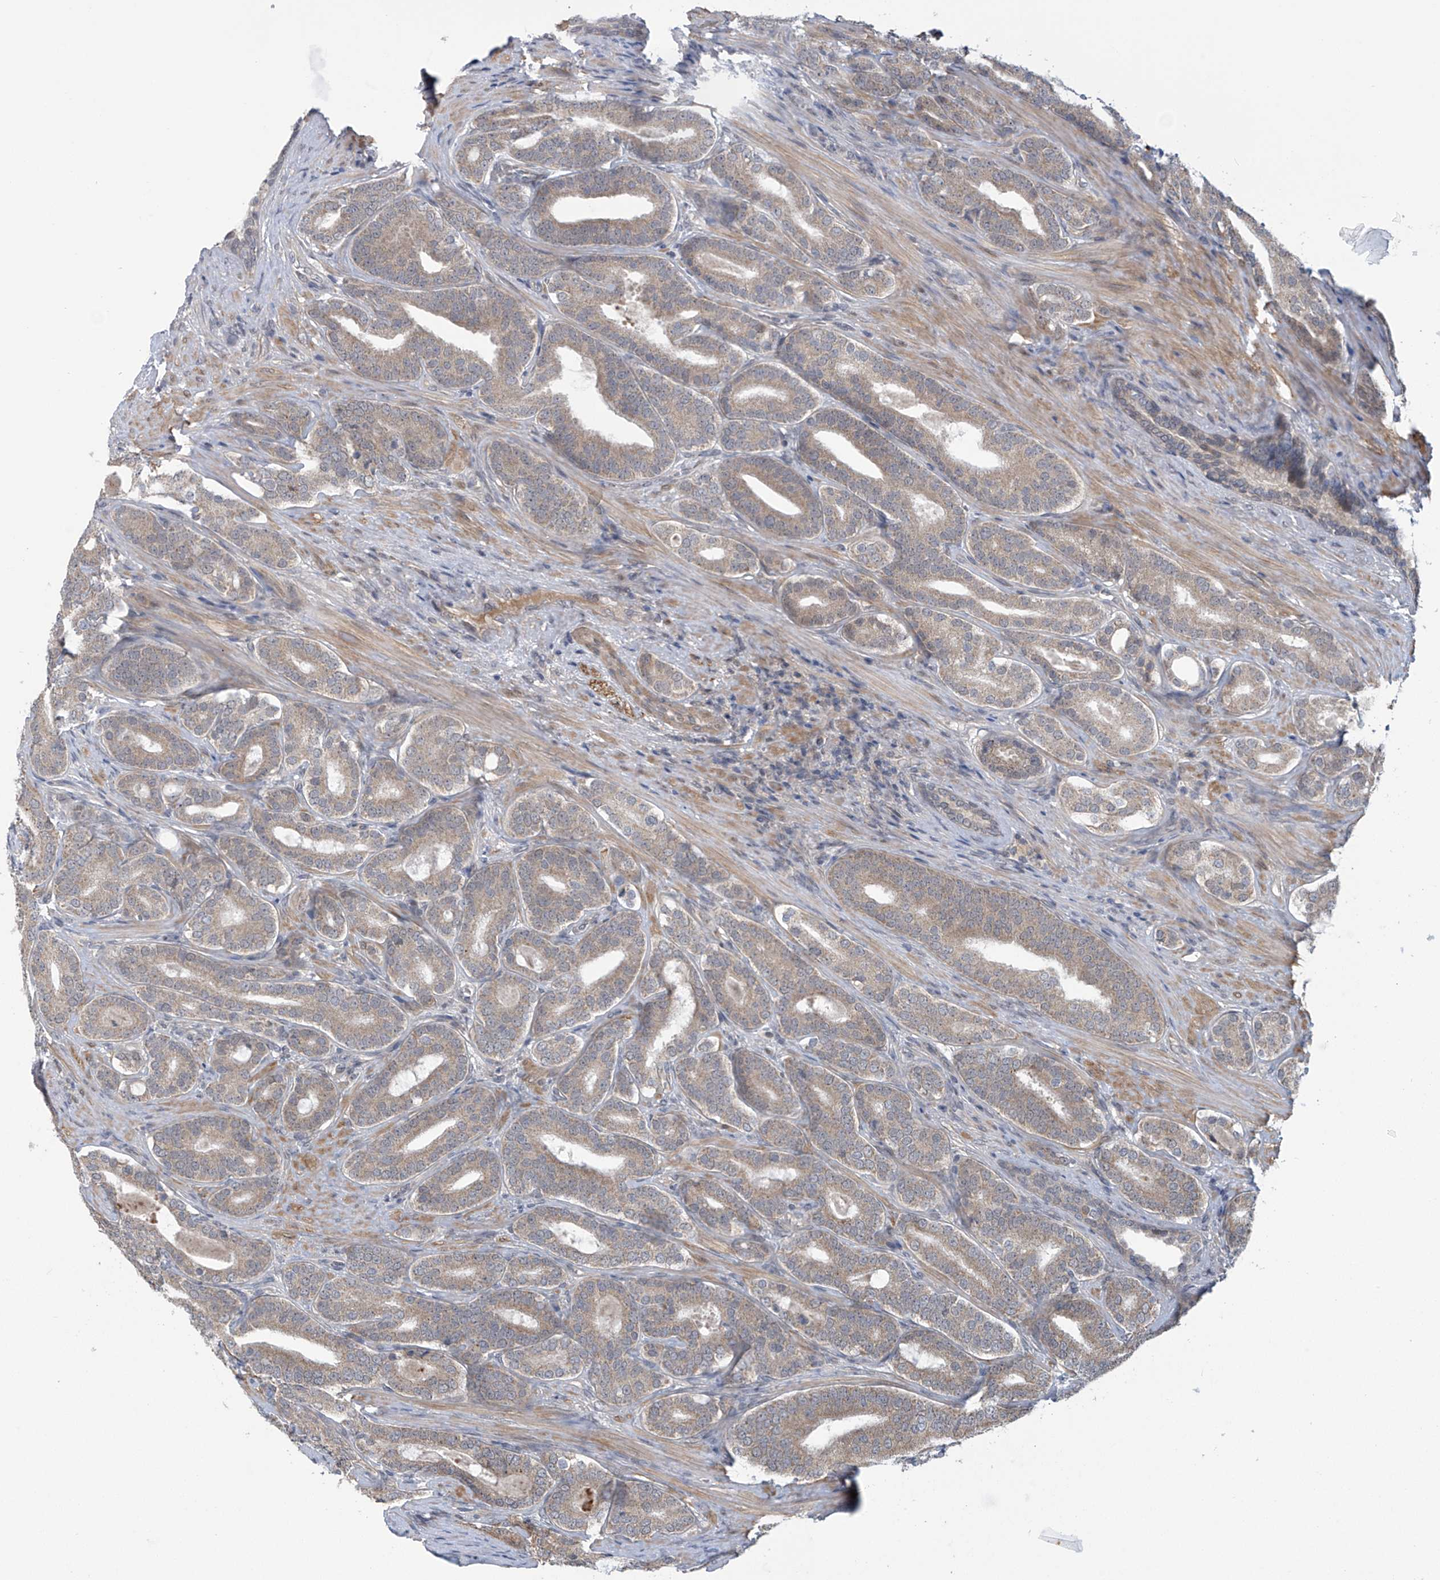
{"staining": {"intensity": "weak", "quantity": ">75%", "location": "cytoplasmic/membranous"}, "tissue": "prostate cancer", "cell_type": "Tumor cells", "image_type": "cancer", "snomed": [{"axis": "morphology", "description": "Adenocarcinoma, High grade"}, {"axis": "topography", "description": "Prostate"}], "caption": "This is a photomicrograph of immunohistochemistry staining of prostate high-grade adenocarcinoma, which shows weak positivity in the cytoplasmic/membranous of tumor cells.", "gene": "ABHD13", "patient": {"sex": "male", "age": 60}}